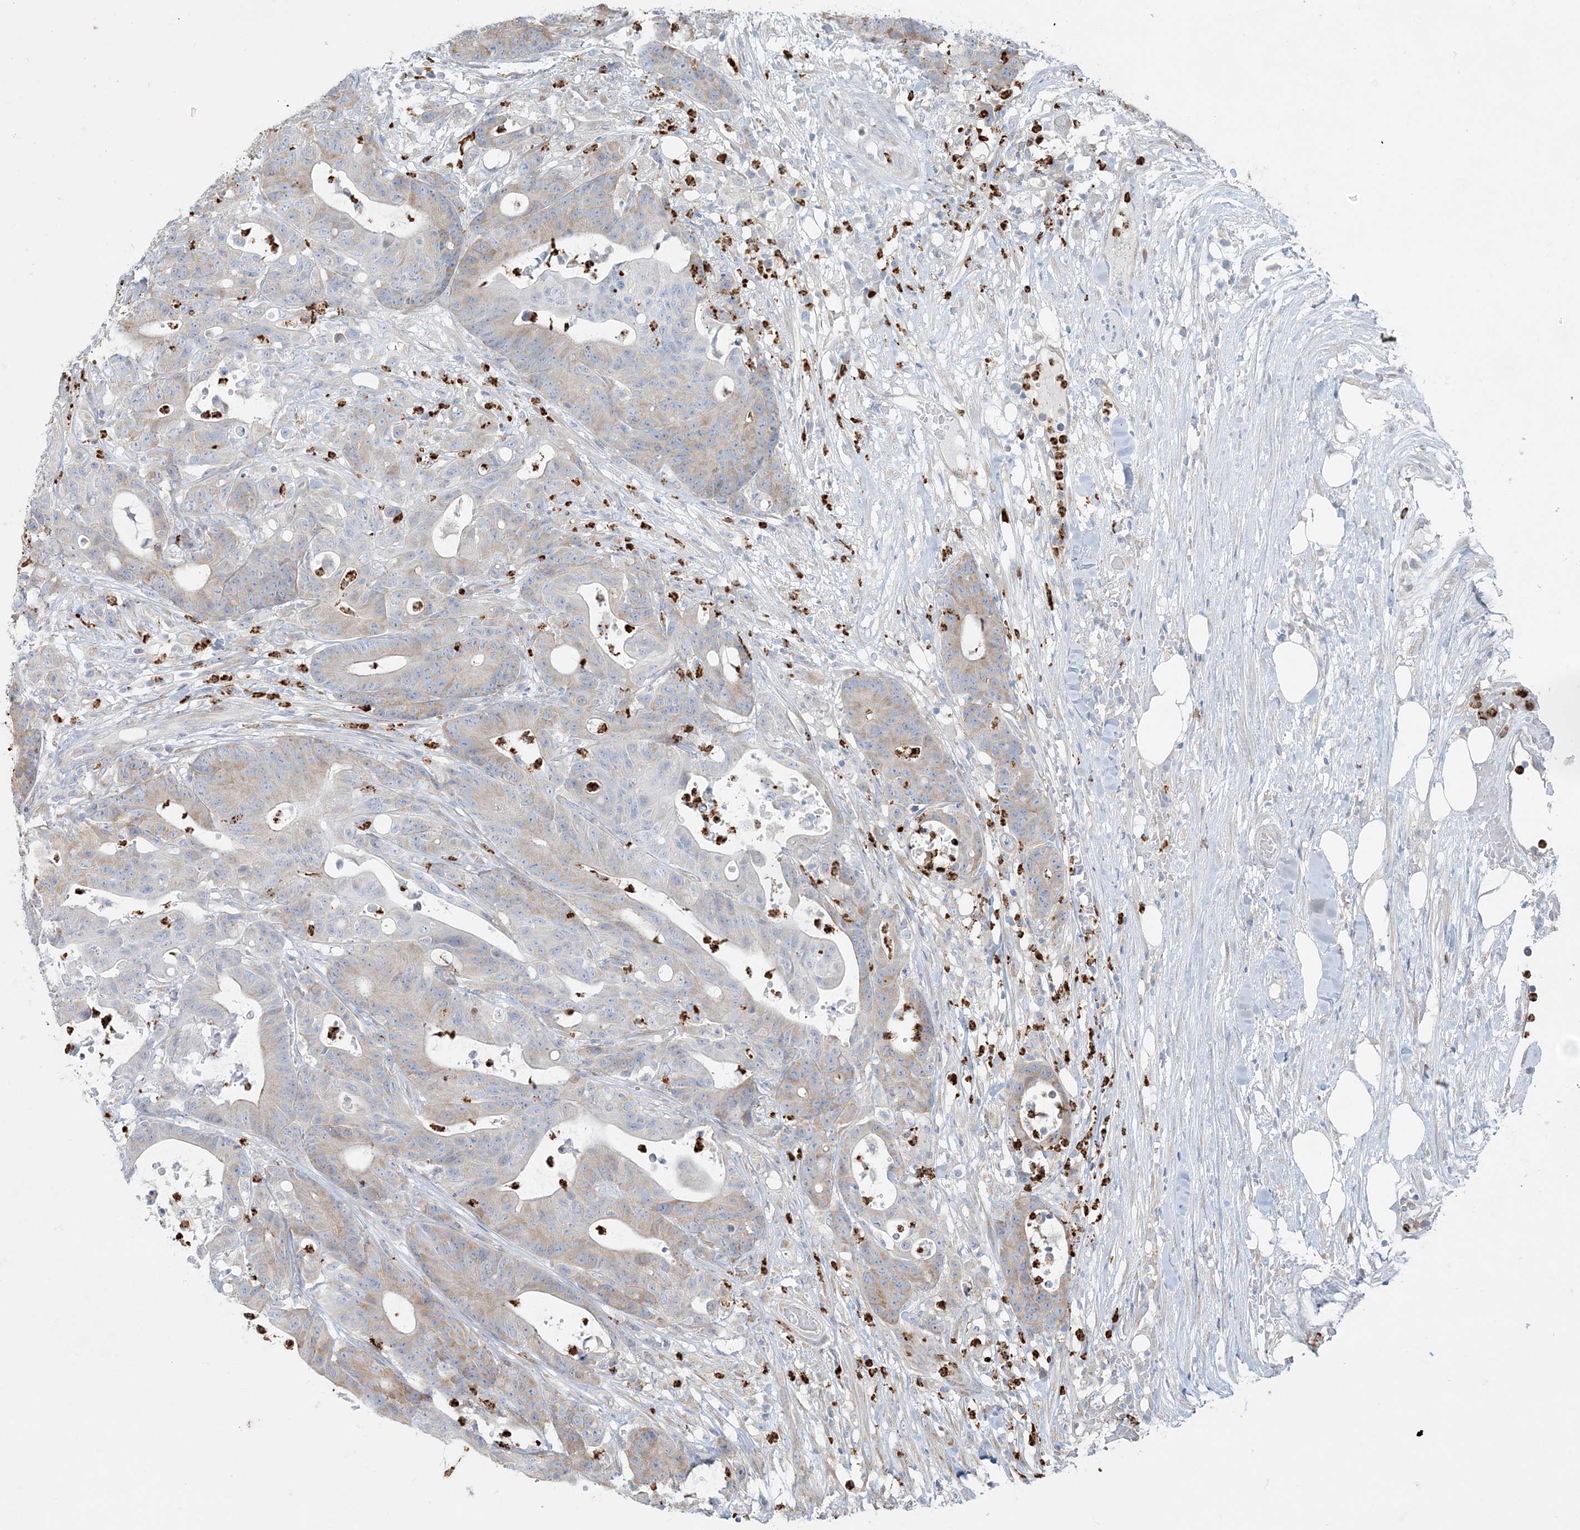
{"staining": {"intensity": "weak", "quantity": "25%-75%", "location": "cytoplasmic/membranous"}, "tissue": "colorectal cancer", "cell_type": "Tumor cells", "image_type": "cancer", "snomed": [{"axis": "morphology", "description": "Adenocarcinoma, NOS"}, {"axis": "topography", "description": "Colon"}], "caption": "Tumor cells show low levels of weak cytoplasmic/membranous staining in approximately 25%-75% of cells in human colorectal cancer (adenocarcinoma).", "gene": "CCNJ", "patient": {"sex": "female", "age": 84}}